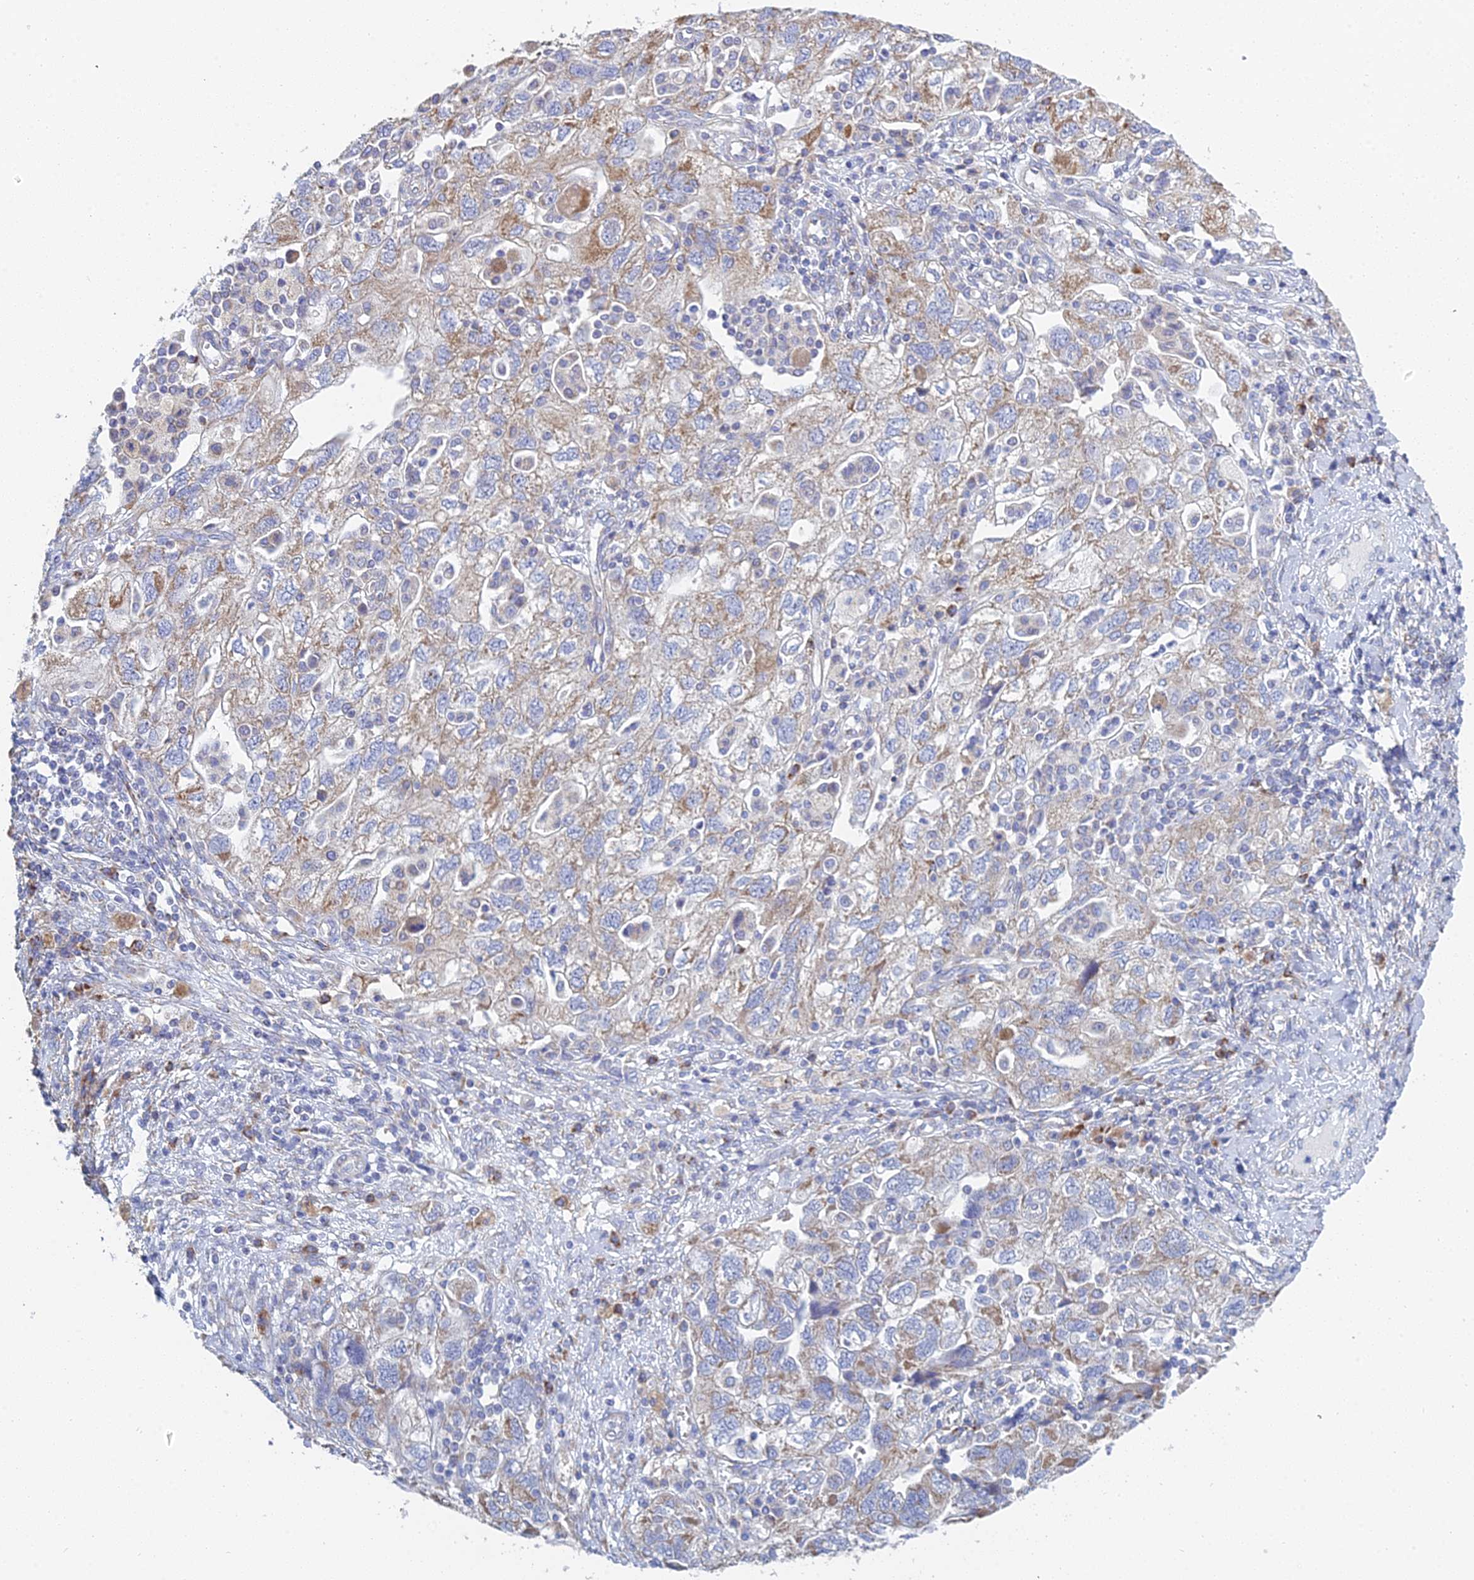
{"staining": {"intensity": "moderate", "quantity": "25%-75%", "location": "cytoplasmic/membranous"}, "tissue": "ovarian cancer", "cell_type": "Tumor cells", "image_type": "cancer", "snomed": [{"axis": "morphology", "description": "Carcinoma, NOS"}, {"axis": "morphology", "description": "Cystadenocarcinoma, serous, NOS"}, {"axis": "topography", "description": "Ovary"}], "caption": "An immunohistochemistry image of tumor tissue is shown. Protein staining in brown shows moderate cytoplasmic/membranous positivity in ovarian cancer within tumor cells. (brown staining indicates protein expression, while blue staining denotes nuclei).", "gene": "CRACR2B", "patient": {"sex": "female", "age": 69}}